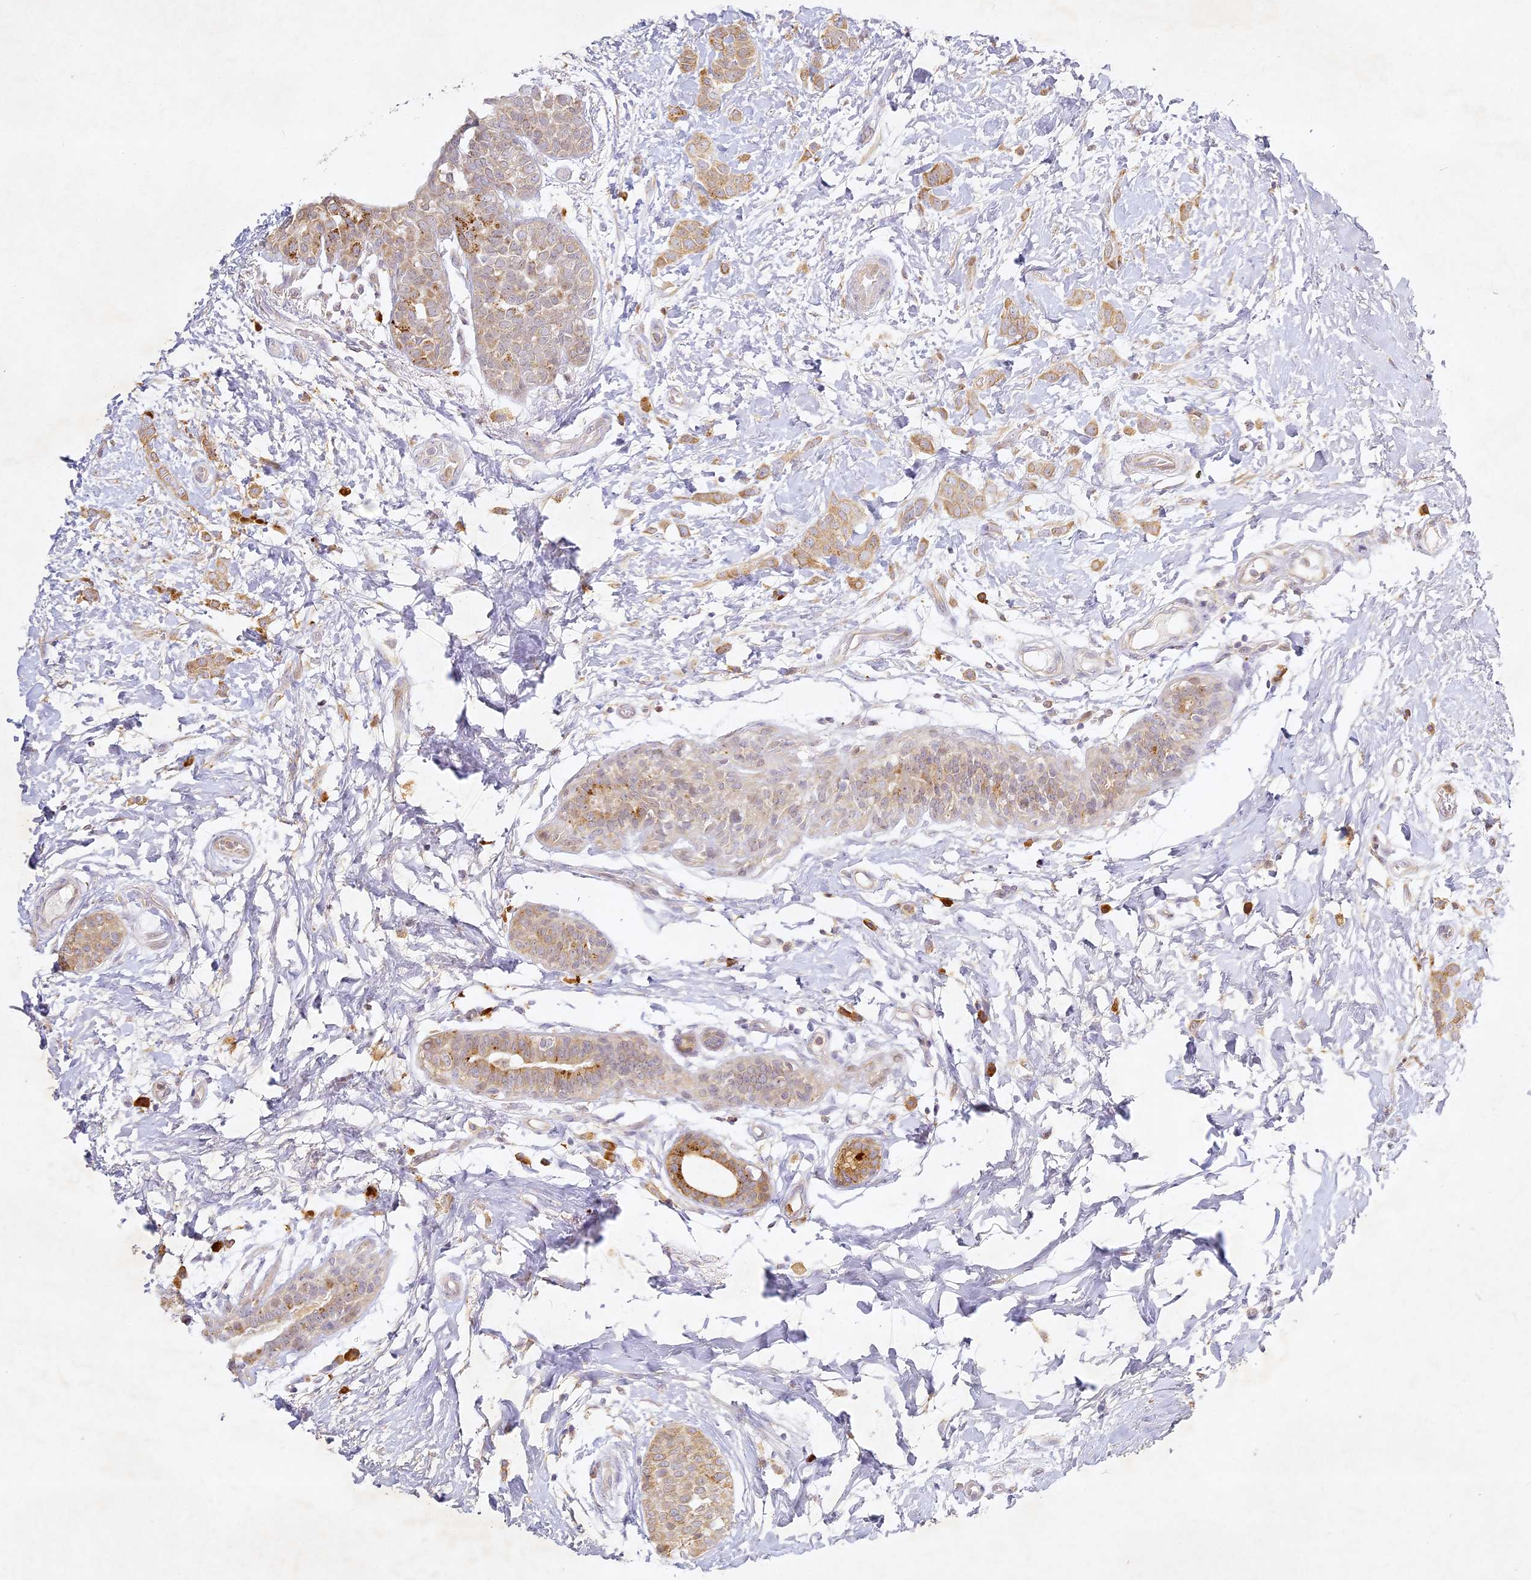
{"staining": {"intensity": "moderate", "quantity": ">75%", "location": "cytoplasmic/membranous"}, "tissue": "breast cancer", "cell_type": "Tumor cells", "image_type": "cancer", "snomed": [{"axis": "morphology", "description": "Lobular carcinoma, in situ"}, {"axis": "morphology", "description": "Lobular carcinoma"}, {"axis": "topography", "description": "Breast"}], "caption": "Protein expression analysis of breast lobular carcinoma reveals moderate cytoplasmic/membranous positivity in about >75% of tumor cells.", "gene": "SLC30A5", "patient": {"sex": "female", "age": 41}}